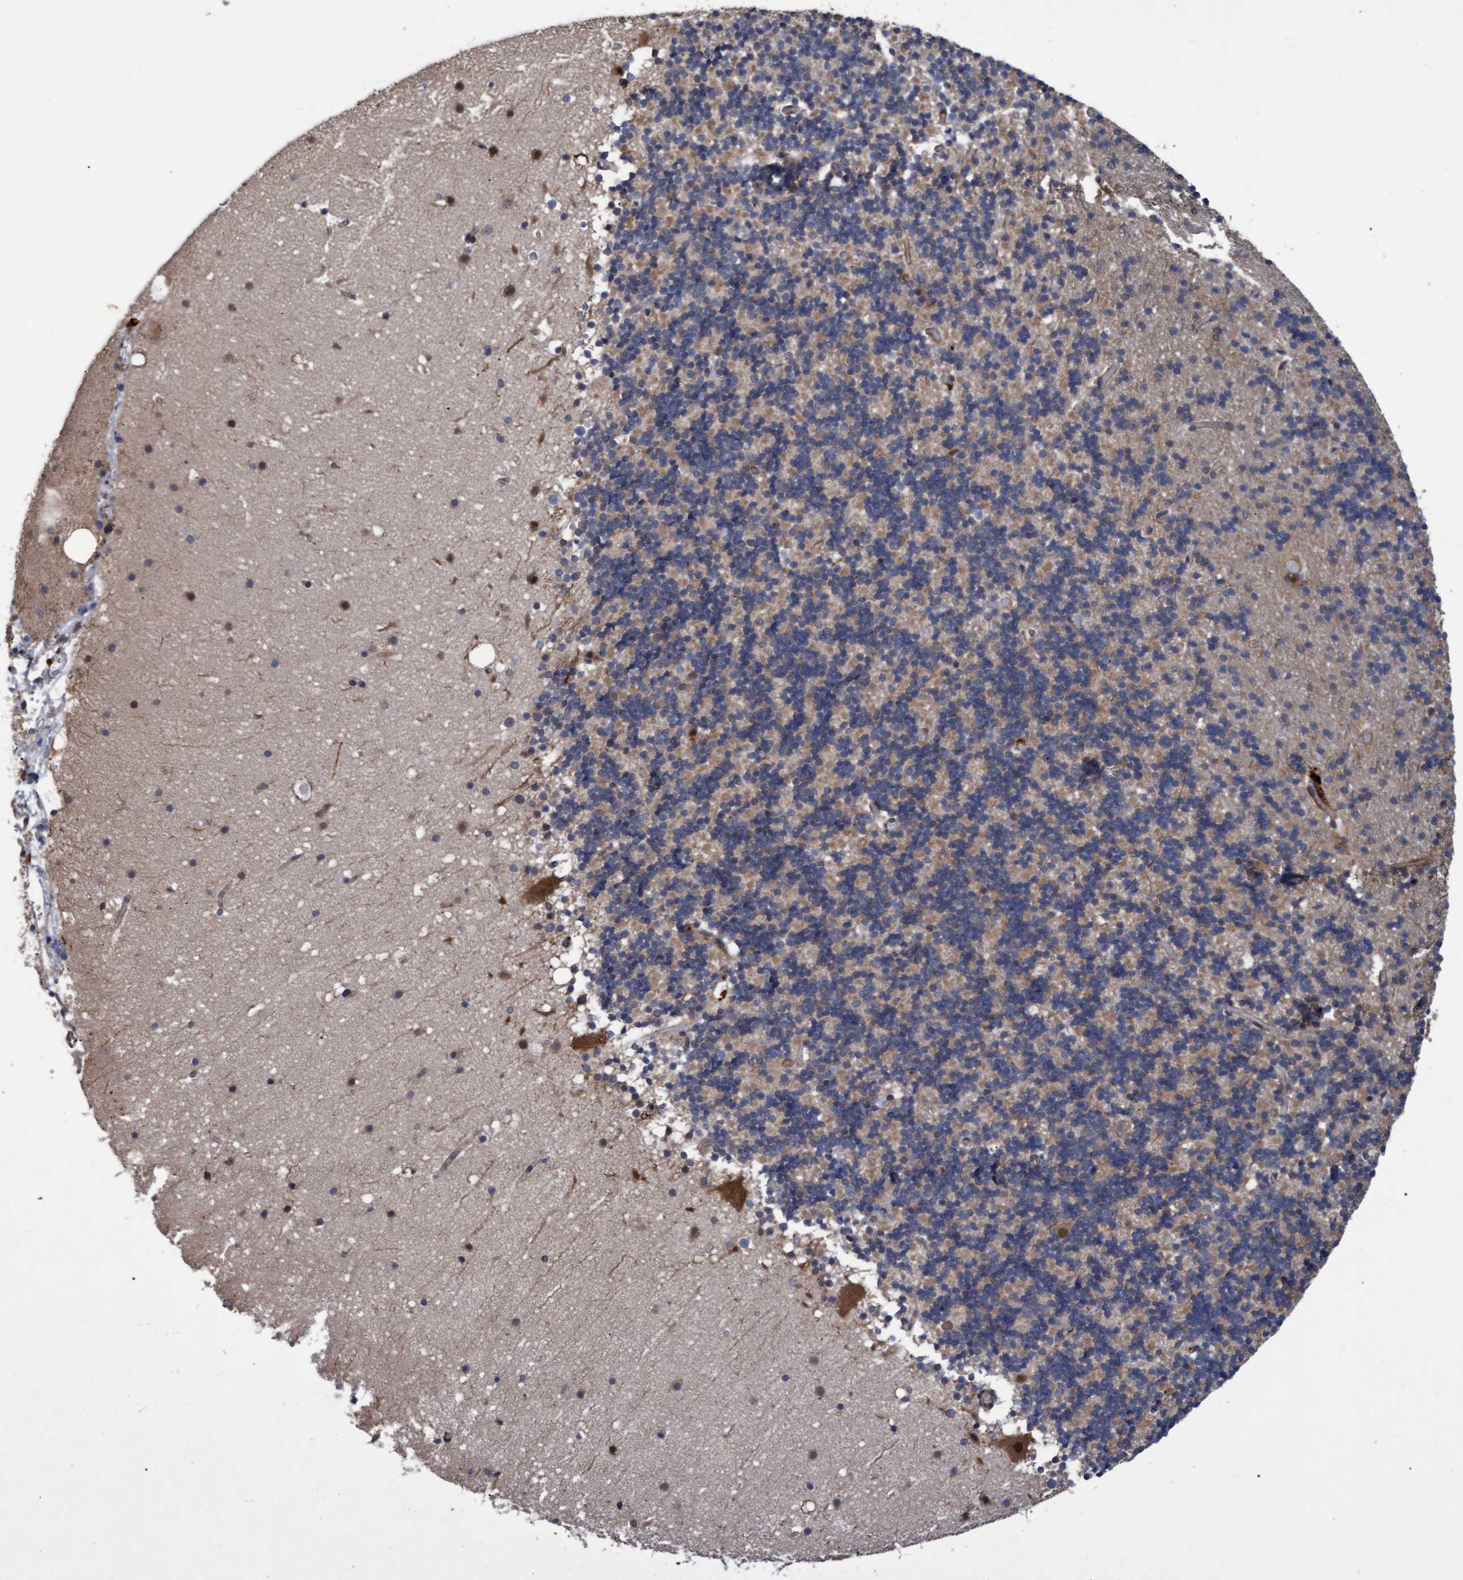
{"staining": {"intensity": "moderate", "quantity": "25%-75%", "location": "cytoplasmic/membranous"}, "tissue": "cerebellum", "cell_type": "Cells in granular layer", "image_type": "normal", "snomed": [{"axis": "morphology", "description": "Normal tissue, NOS"}, {"axis": "topography", "description": "Cerebellum"}], "caption": "High-power microscopy captured an immunohistochemistry (IHC) histopathology image of unremarkable cerebellum, revealing moderate cytoplasmic/membranous positivity in about 25%-75% of cells in granular layer. (Brightfield microscopy of DAB IHC at high magnification).", "gene": "PSMB6", "patient": {"sex": "male", "age": 57}}